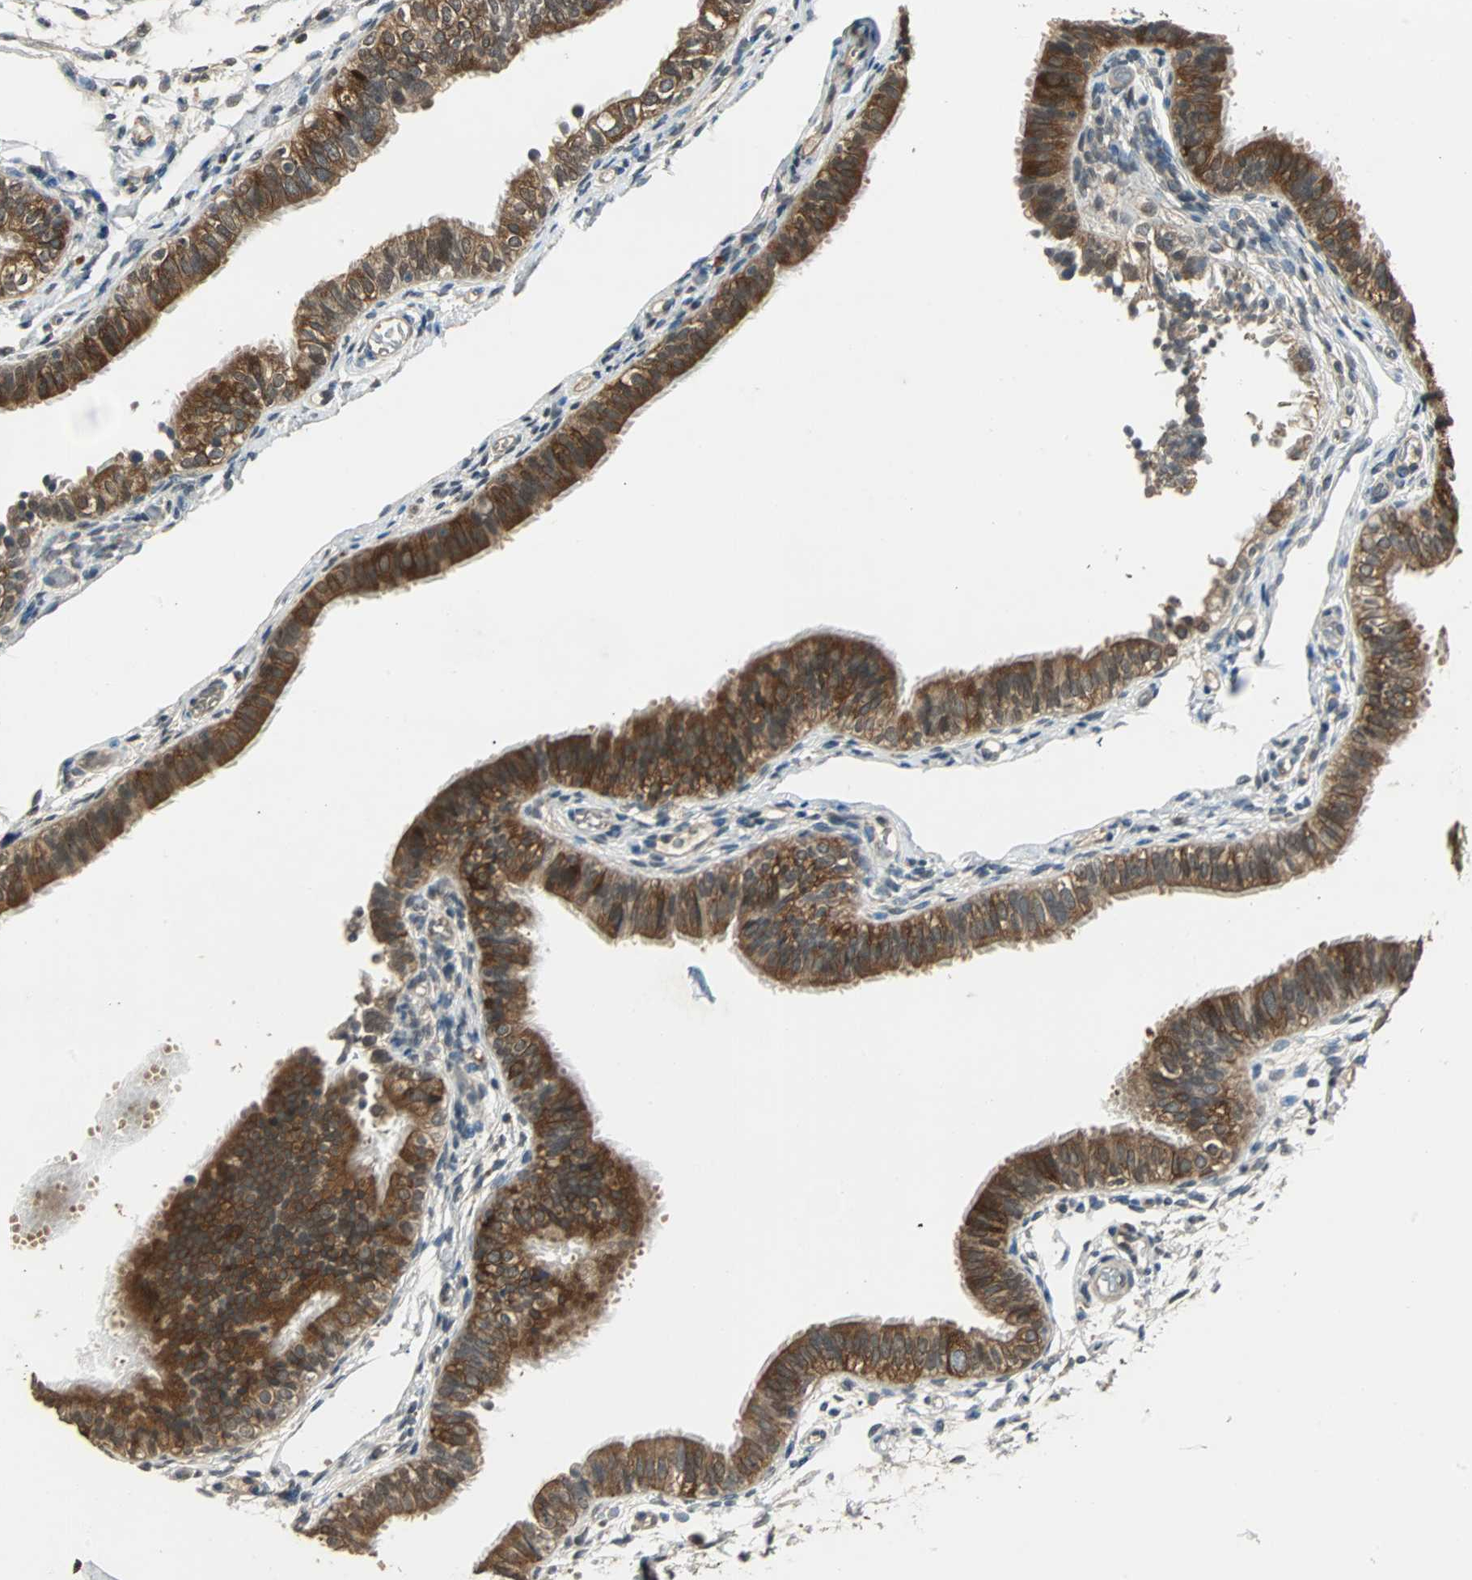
{"staining": {"intensity": "strong", "quantity": ">75%", "location": "cytoplasmic/membranous"}, "tissue": "fallopian tube", "cell_type": "Glandular cells", "image_type": "normal", "snomed": [{"axis": "morphology", "description": "Normal tissue, NOS"}, {"axis": "morphology", "description": "Dermoid, NOS"}, {"axis": "topography", "description": "Fallopian tube"}], "caption": "IHC image of unremarkable human fallopian tube stained for a protein (brown), which exhibits high levels of strong cytoplasmic/membranous staining in approximately >75% of glandular cells.", "gene": "ABHD2", "patient": {"sex": "female", "age": 33}}